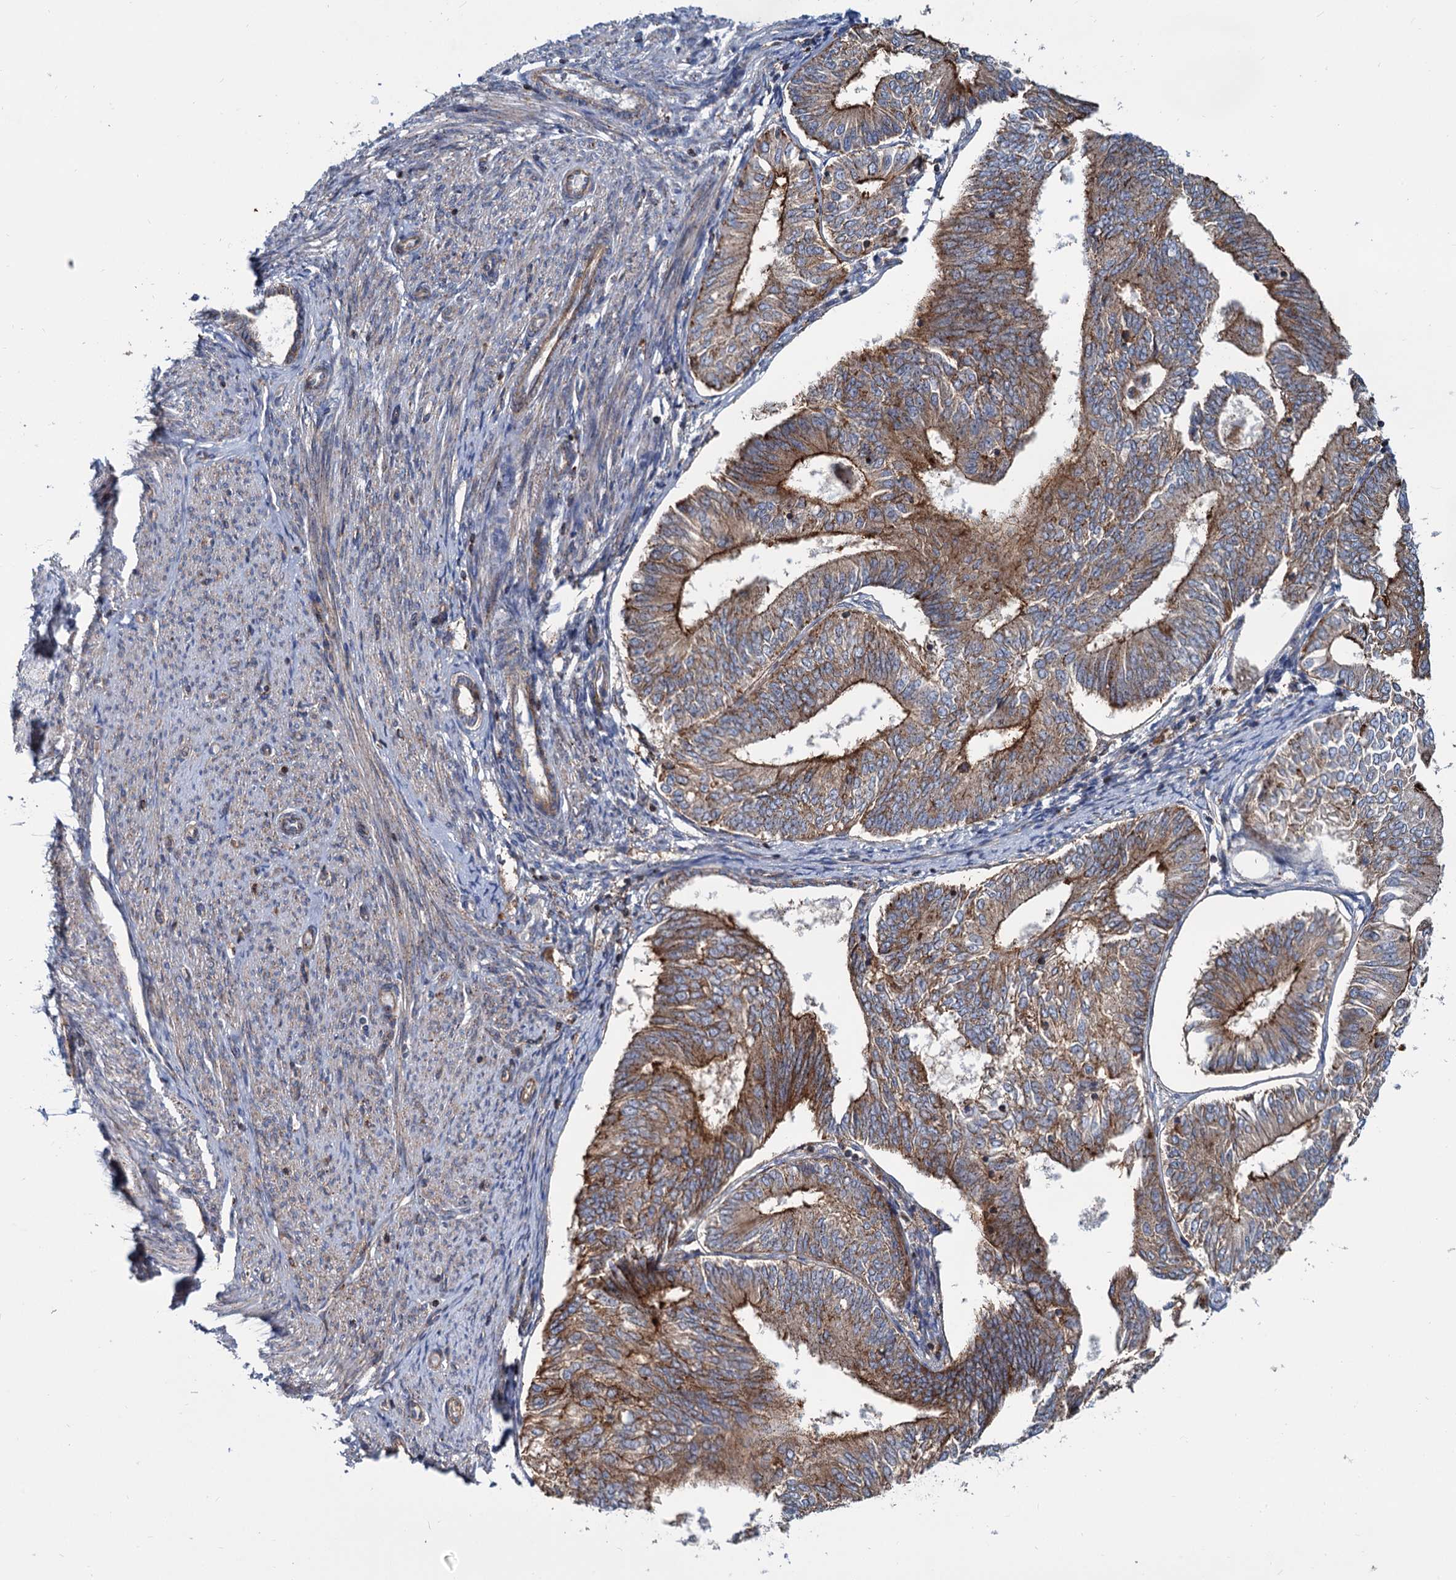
{"staining": {"intensity": "moderate", "quantity": ">75%", "location": "cytoplasmic/membranous"}, "tissue": "endometrial cancer", "cell_type": "Tumor cells", "image_type": "cancer", "snomed": [{"axis": "morphology", "description": "Adenocarcinoma, NOS"}, {"axis": "topography", "description": "Endometrium"}], "caption": "Endometrial cancer (adenocarcinoma) was stained to show a protein in brown. There is medium levels of moderate cytoplasmic/membranous staining in approximately >75% of tumor cells.", "gene": "PSEN1", "patient": {"sex": "female", "age": 58}}